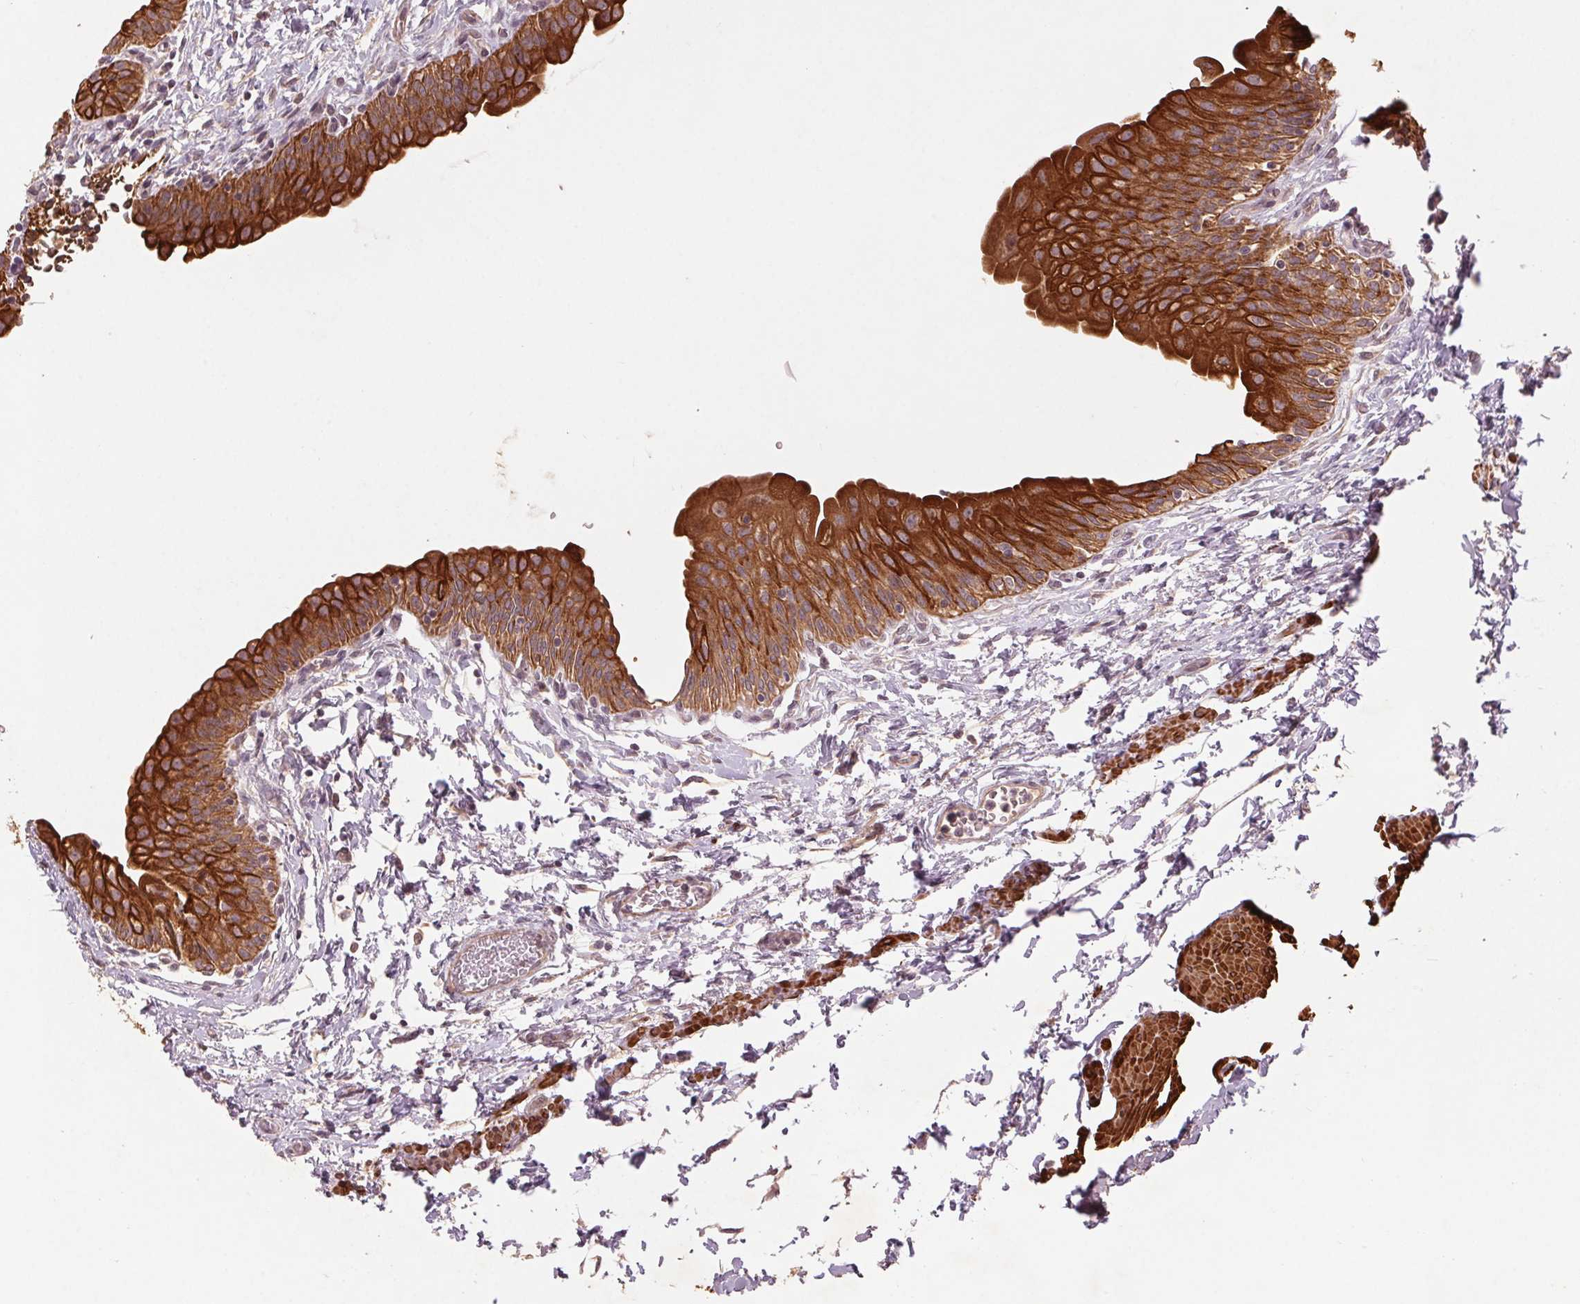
{"staining": {"intensity": "strong", "quantity": ">75%", "location": "cytoplasmic/membranous"}, "tissue": "urinary bladder", "cell_type": "Urothelial cells", "image_type": "normal", "snomed": [{"axis": "morphology", "description": "Normal tissue, NOS"}, {"axis": "topography", "description": "Urinary bladder"}], "caption": "The micrograph reveals a brown stain indicating the presence of a protein in the cytoplasmic/membranous of urothelial cells in urinary bladder. (IHC, brightfield microscopy, high magnification).", "gene": "SMLR1", "patient": {"sex": "male", "age": 56}}